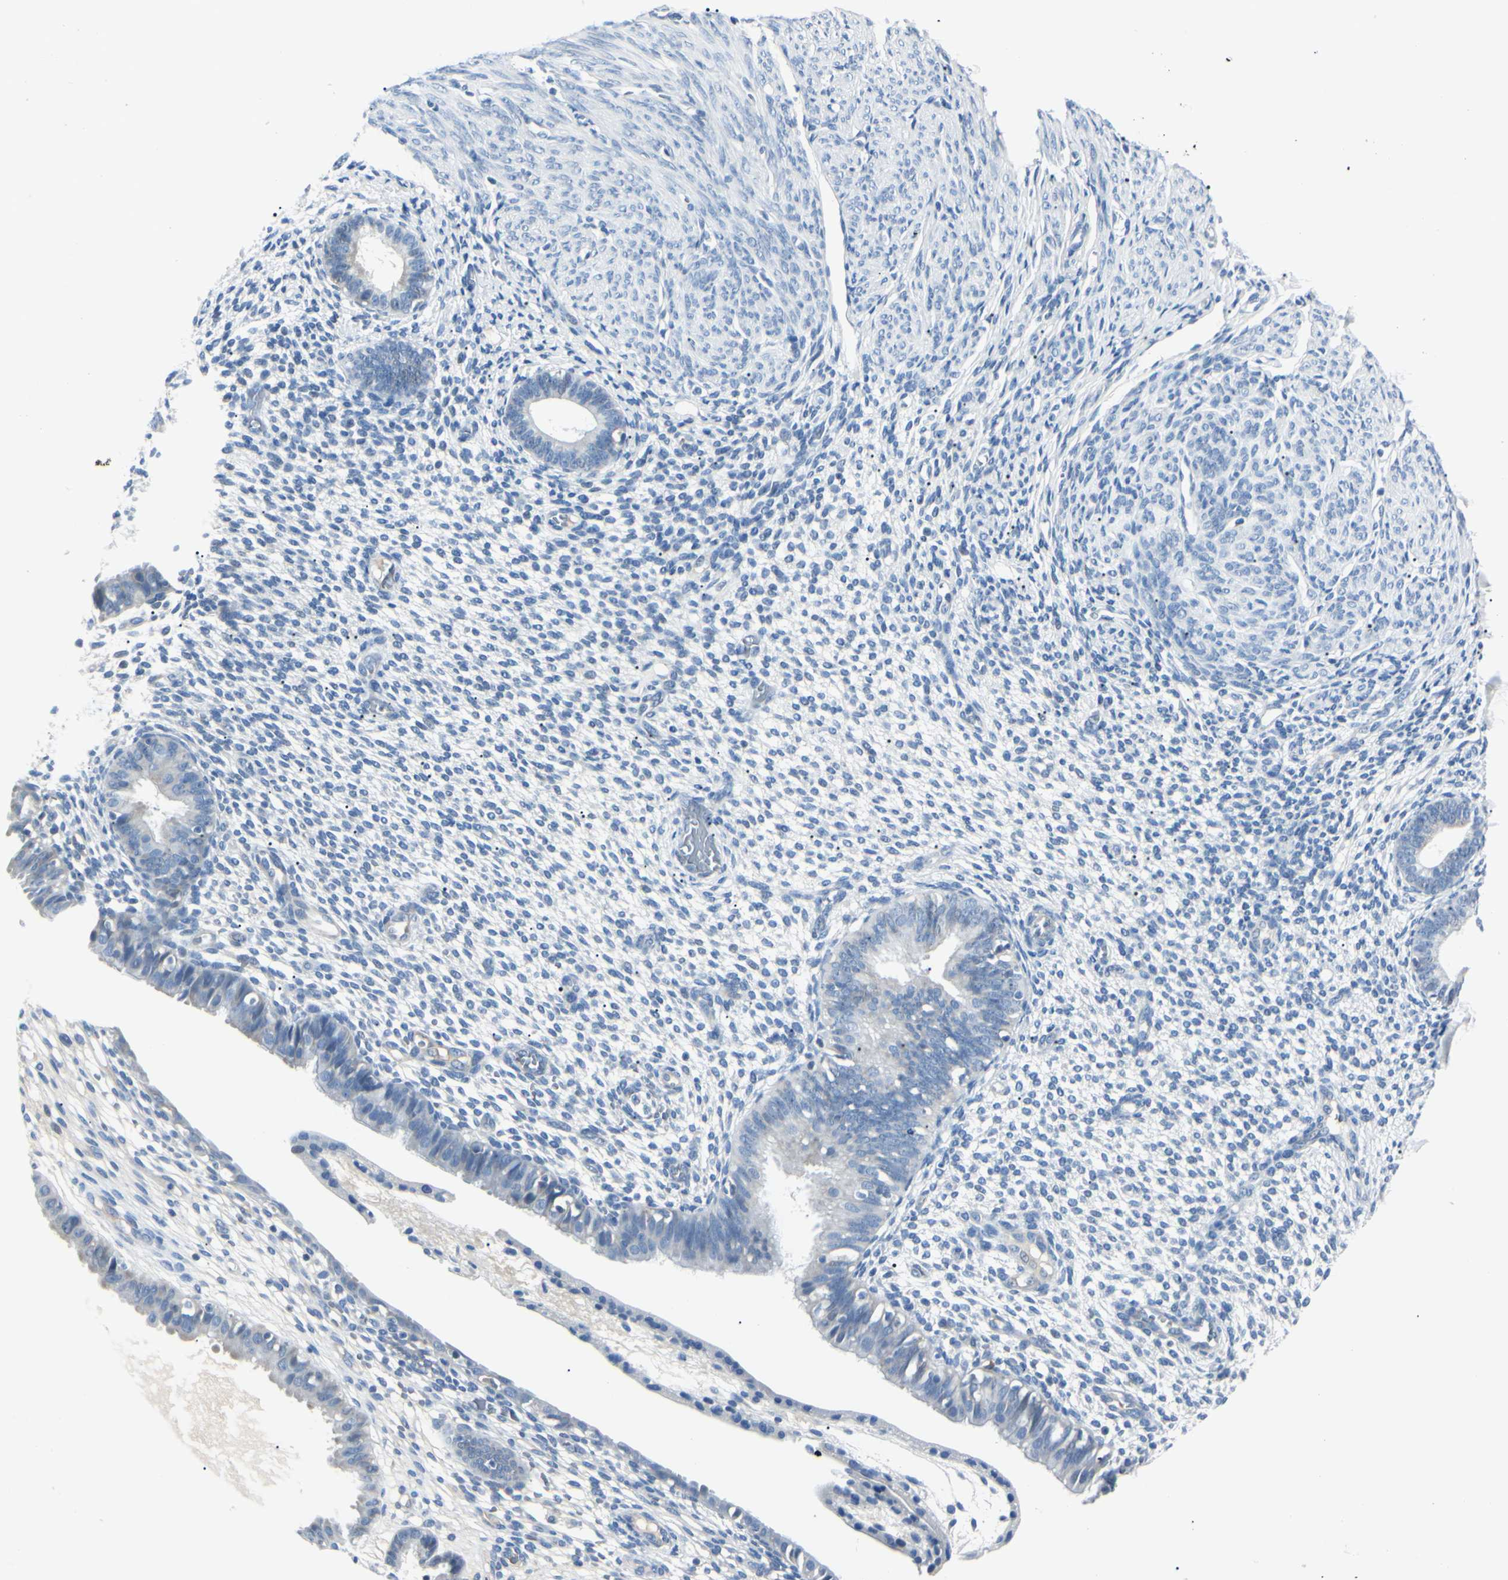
{"staining": {"intensity": "negative", "quantity": "none", "location": "none"}, "tissue": "endometrium", "cell_type": "Cells in endometrial stroma", "image_type": "normal", "snomed": [{"axis": "morphology", "description": "Normal tissue, NOS"}, {"axis": "topography", "description": "Endometrium"}], "caption": "Immunohistochemistry of benign endometrium displays no expression in cells in endometrial stroma.", "gene": "CA2", "patient": {"sex": "female", "age": 61}}